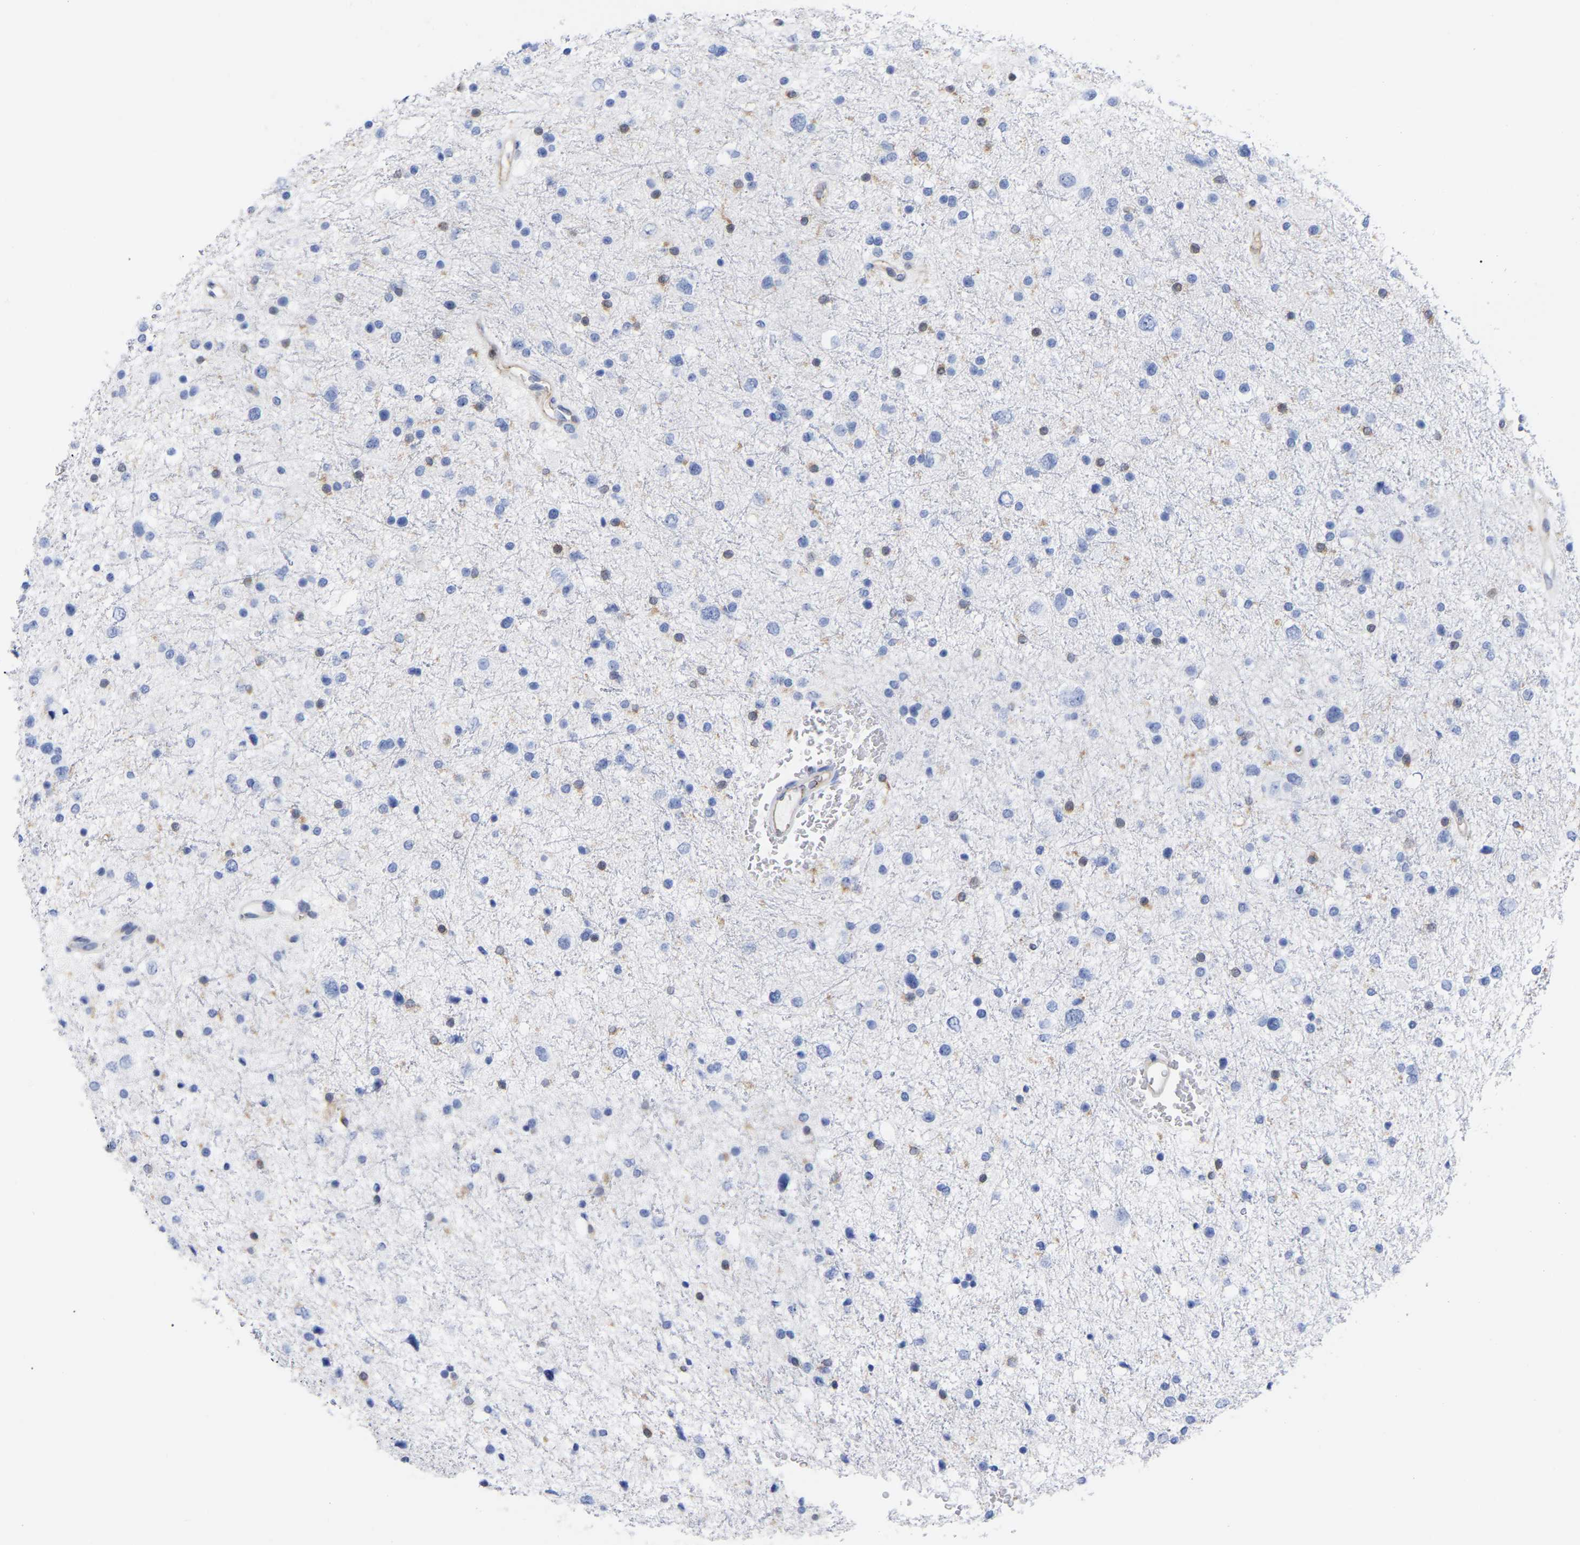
{"staining": {"intensity": "negative", "quantity": "none", "location": "none"}, "tissue": "glioma", "cell_type": "Tumor cells", "image_type": "cancer", "snomed": [{"axis": "morphology", "description": "Glioma, malignant, Low grade"}, {"axis": "topography", "description": "Brain"}], "caption": "Tumor cells show no significant staining in malignant glioma (low-grade).", "gene": "GIMAP4", "patient": {"sex": "female", "age": 37}}